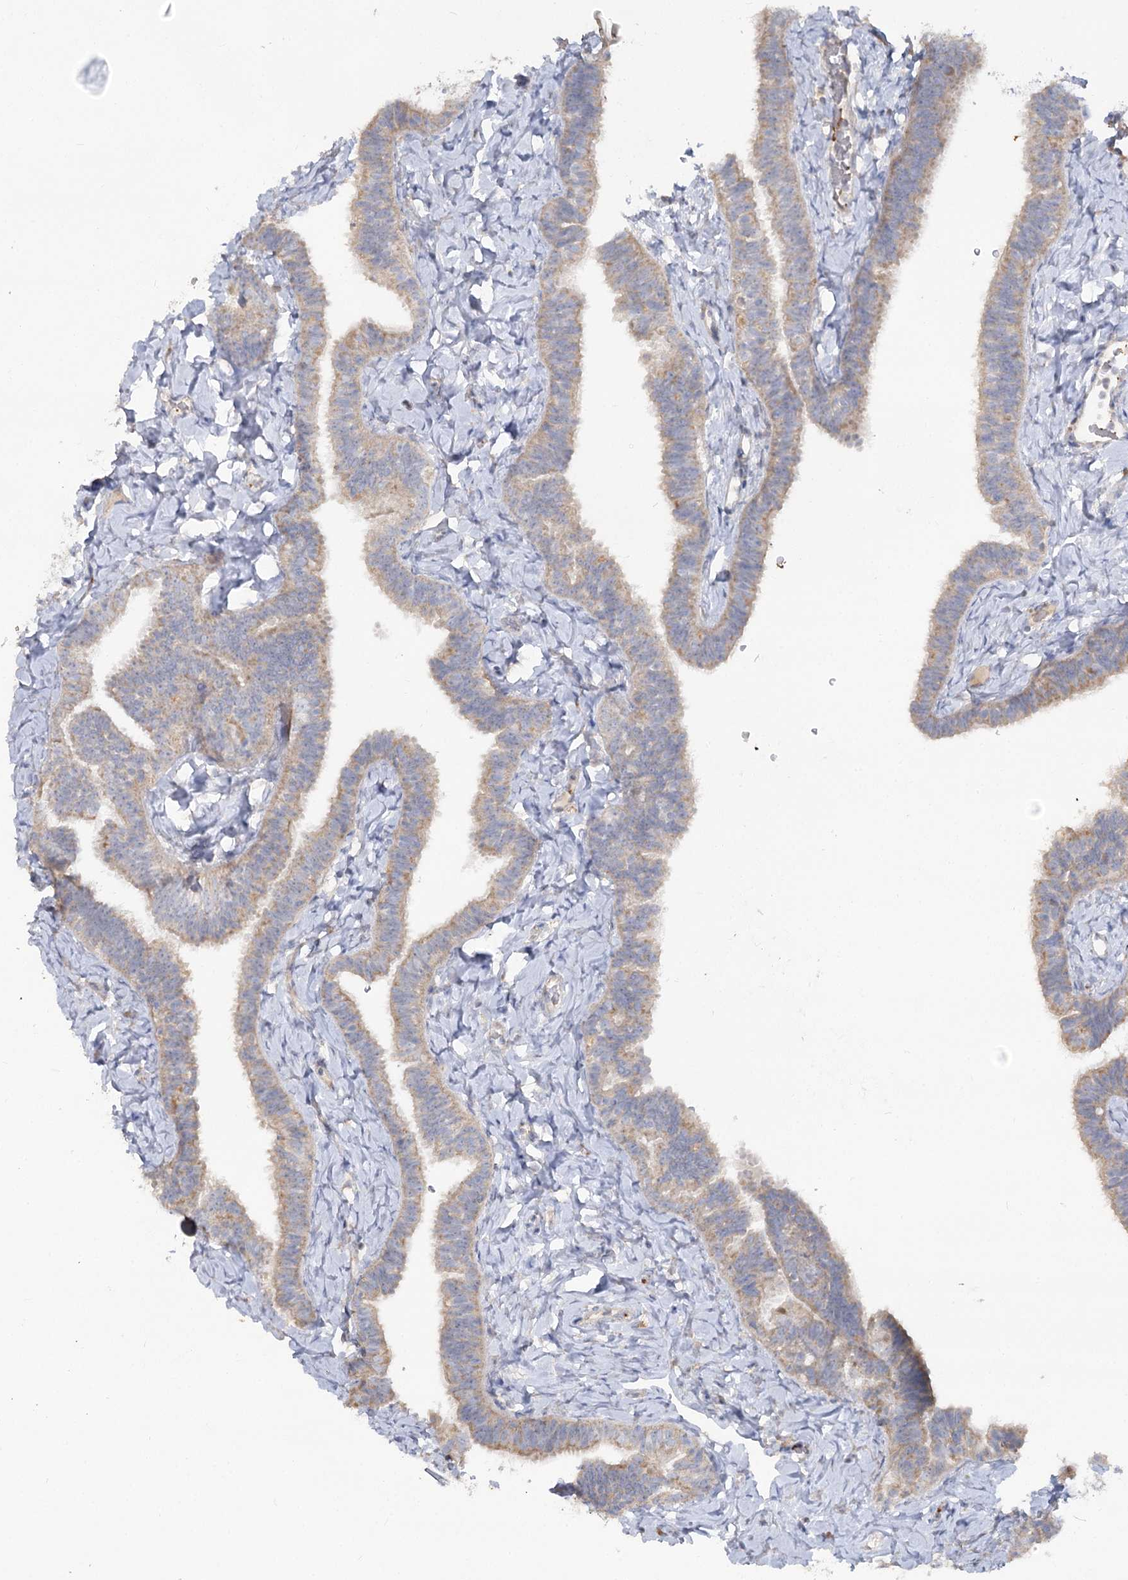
{"staining": {"intensity": "weak", "quantity": "25%-75%", "location": "cytoplasmic/membranous"}, "tissue": "fallopian tube", "cell_type": "Glandular cells", "image_type": "normal", "snomed": [{"axis": "morphology", "description": "Normal tissue, NOS"}, {"axis": "topography", "description": "Fallopian tube"}], "caption": "Protein staining by immunohistochemistry (IHC) exhibits weak cytoplasmic/membranous positivity in about 25%-75% of glandular cells in unremarkable fallopian tube.", "gene": "TMEM187", "patient": {"sex": "female", "age": 65}}